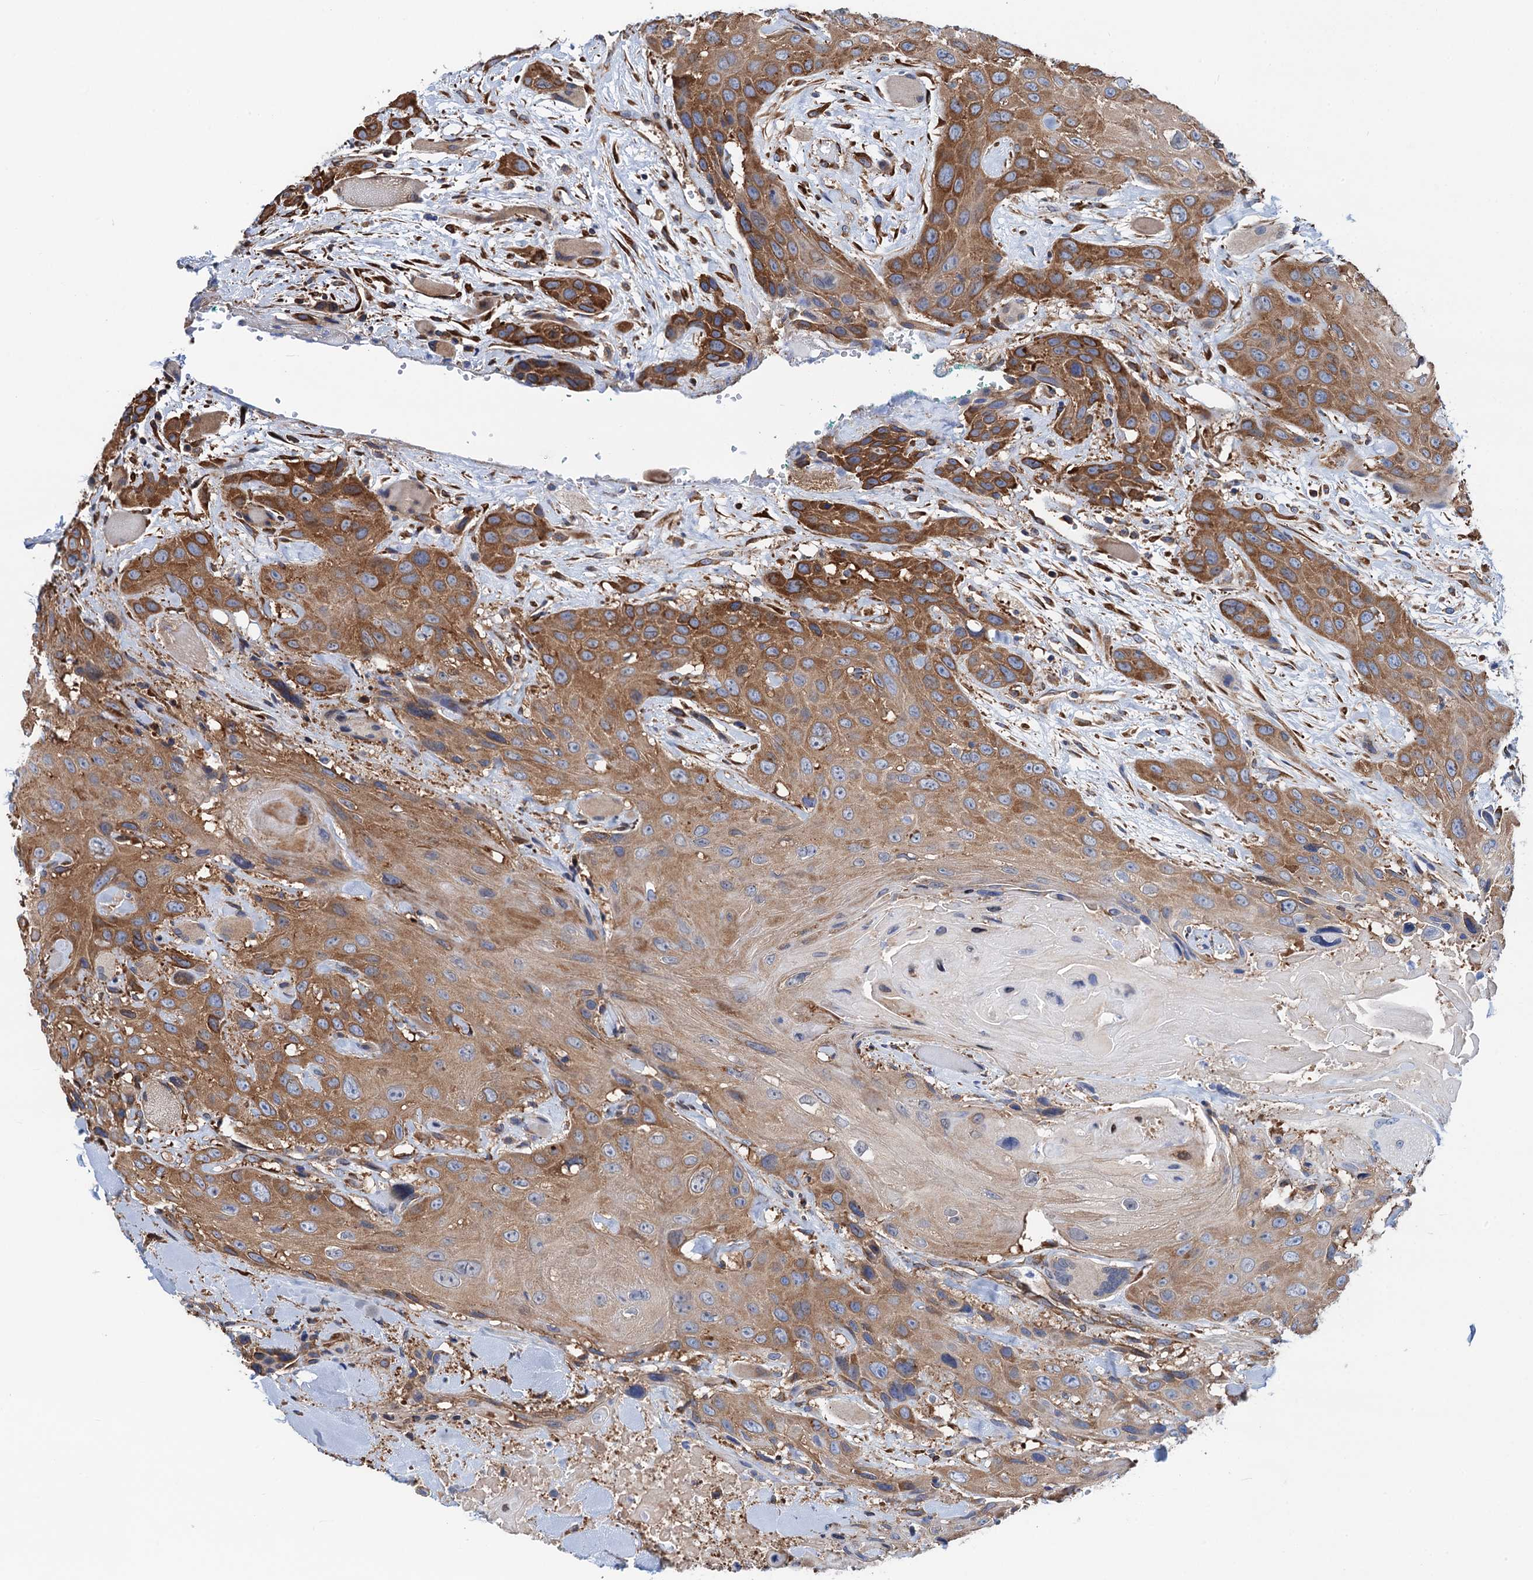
{"staining": {"intensity": "moderate", "quantity": ">75%", "location": "cytoplasmic/membranous"}, "tissue": "head and neck cancer", "cell_type": "Tumor cells", "image_type": "cancer", "snomed": [{"axis": "morphology", "description": "Squamous cell carcinoma, NOS"}, {"axis": "topography", "description": "Head-Neck"}], "caption": "Immunohistochemistry (IHC) of head and neck cancer shows medium levels of moderate cytoplasmic/membranous staining in approximately >75% of tumor cells.", "gene": "SLC12A7", "patient": {"sex": "male", "age": 81}}